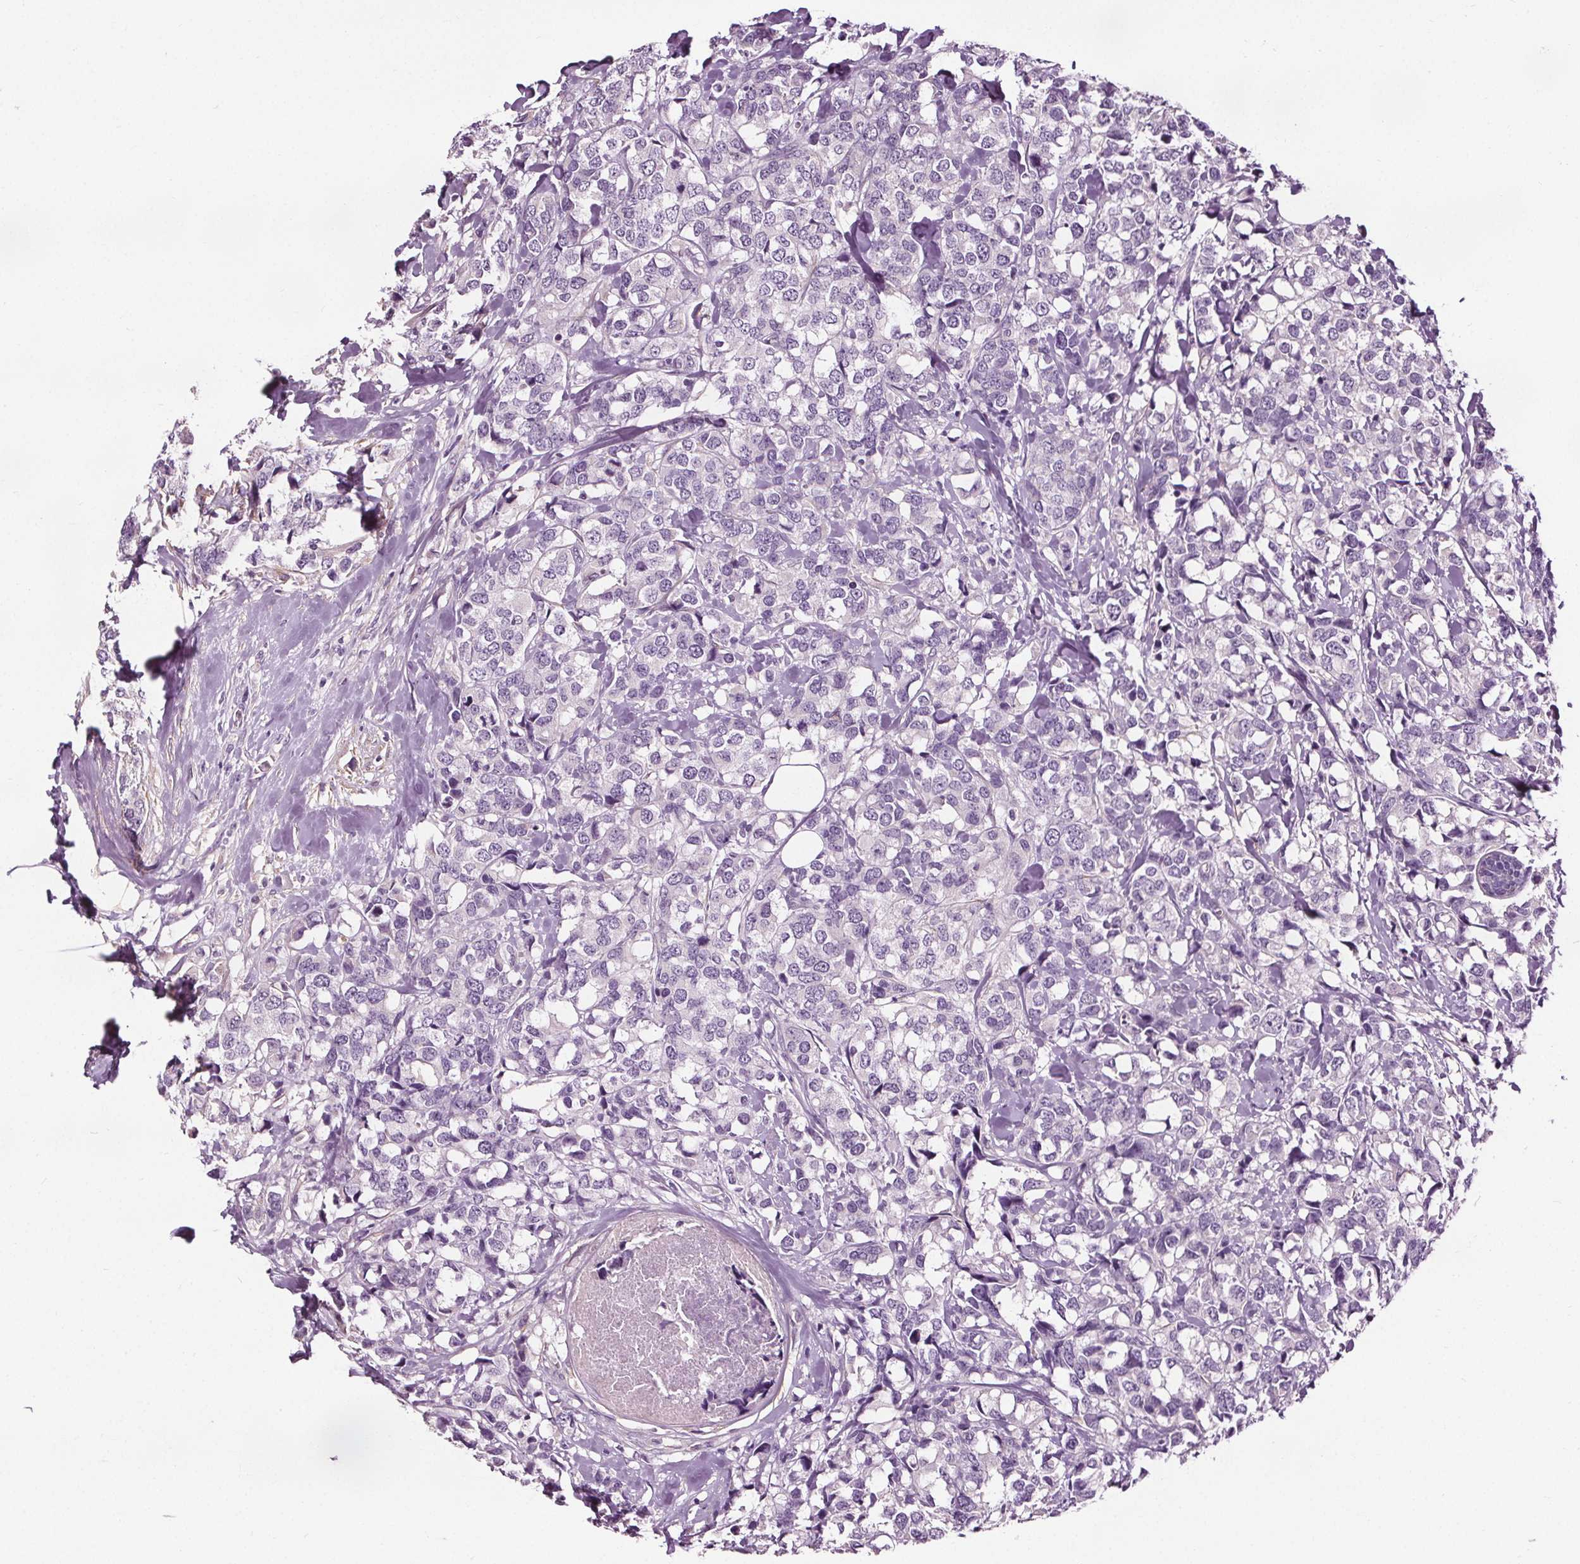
{"staining": {"intensity": "negative", "quantity": "none", "location": "none"}, "tissue": "breast cancer", "cell_type": "Tumor cells", "image_type": "cancer", "snomed": [{"axis": "morphology", "description": "Lobular carcinoma"}, {"axis": "topography", "description": "Breast"}], "caption": "Immunohistochemistry (IHC) micrograph of human lobular carcinoma (breast) stained for a protein (brown), which shows no expression in tumor cells. (Brightfield microscopy of DAB immunohistochemistry (IHC) at high magnification).", "gene": "RASA1", "patient": {"sex": "female", "age": 59}}